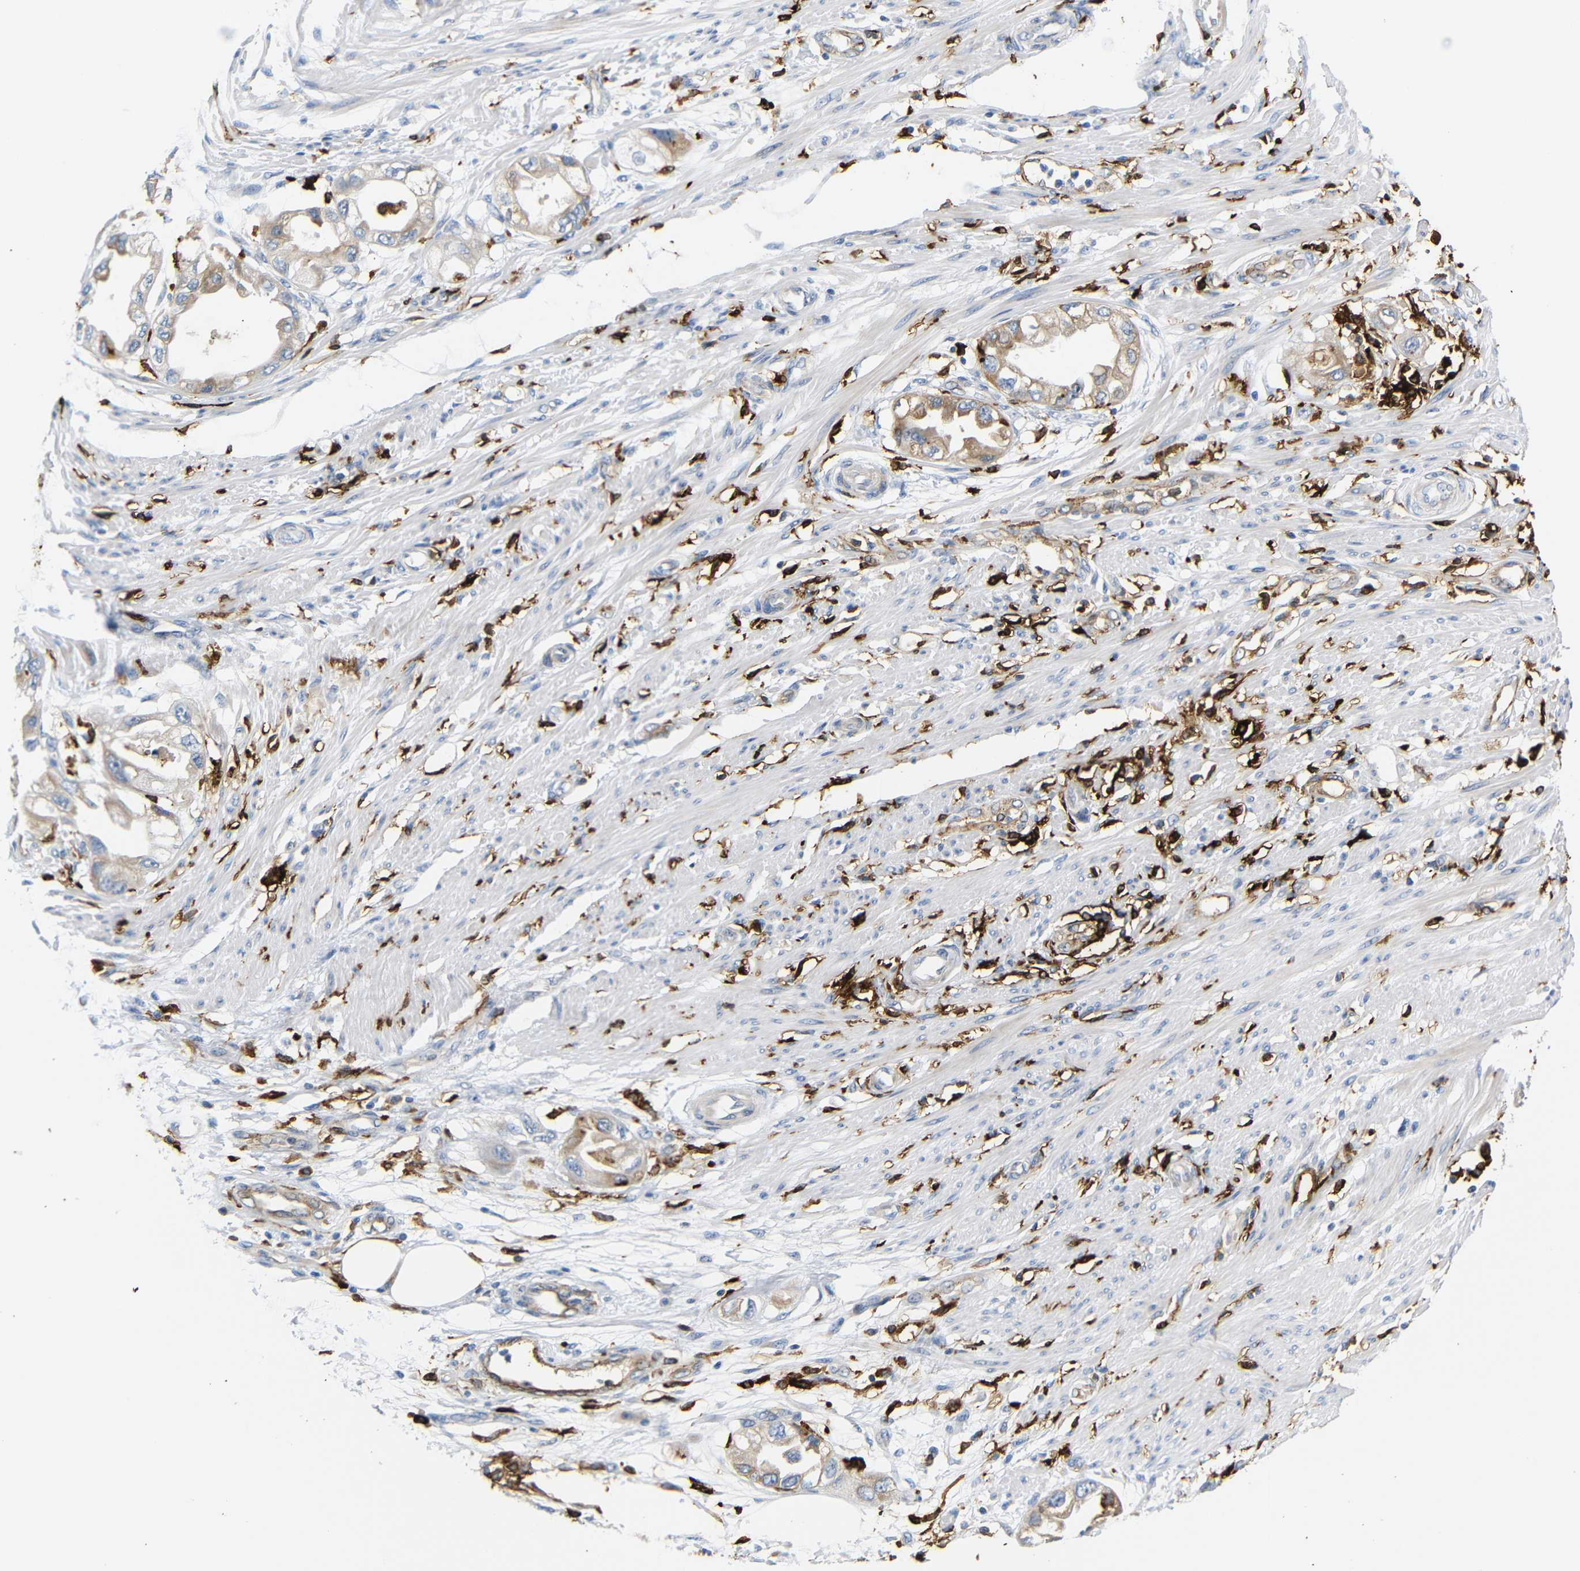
{"staining": {"intensity": "weak", "quantity": ">75%", "location": "cytoplasmic/membranous"}, "tissue": "endometrial cancer", "cell_type": "Tumor cells", "image_type": "cancer", "snomed": [{"axis": "morphology", "description": "Adenocarcinoma, NOS"}, {"axis": "topography", "description": "Endometrium"}], "caption": "Human endometrial cancer (adenocarcinoma) stained with a brown dye shows weak cytoplasmic/membranous positive expression in approximately >75% of tumor cells.", "gene": "HLA-DQB1", "patient": {"sex": "female", "age": 67}}